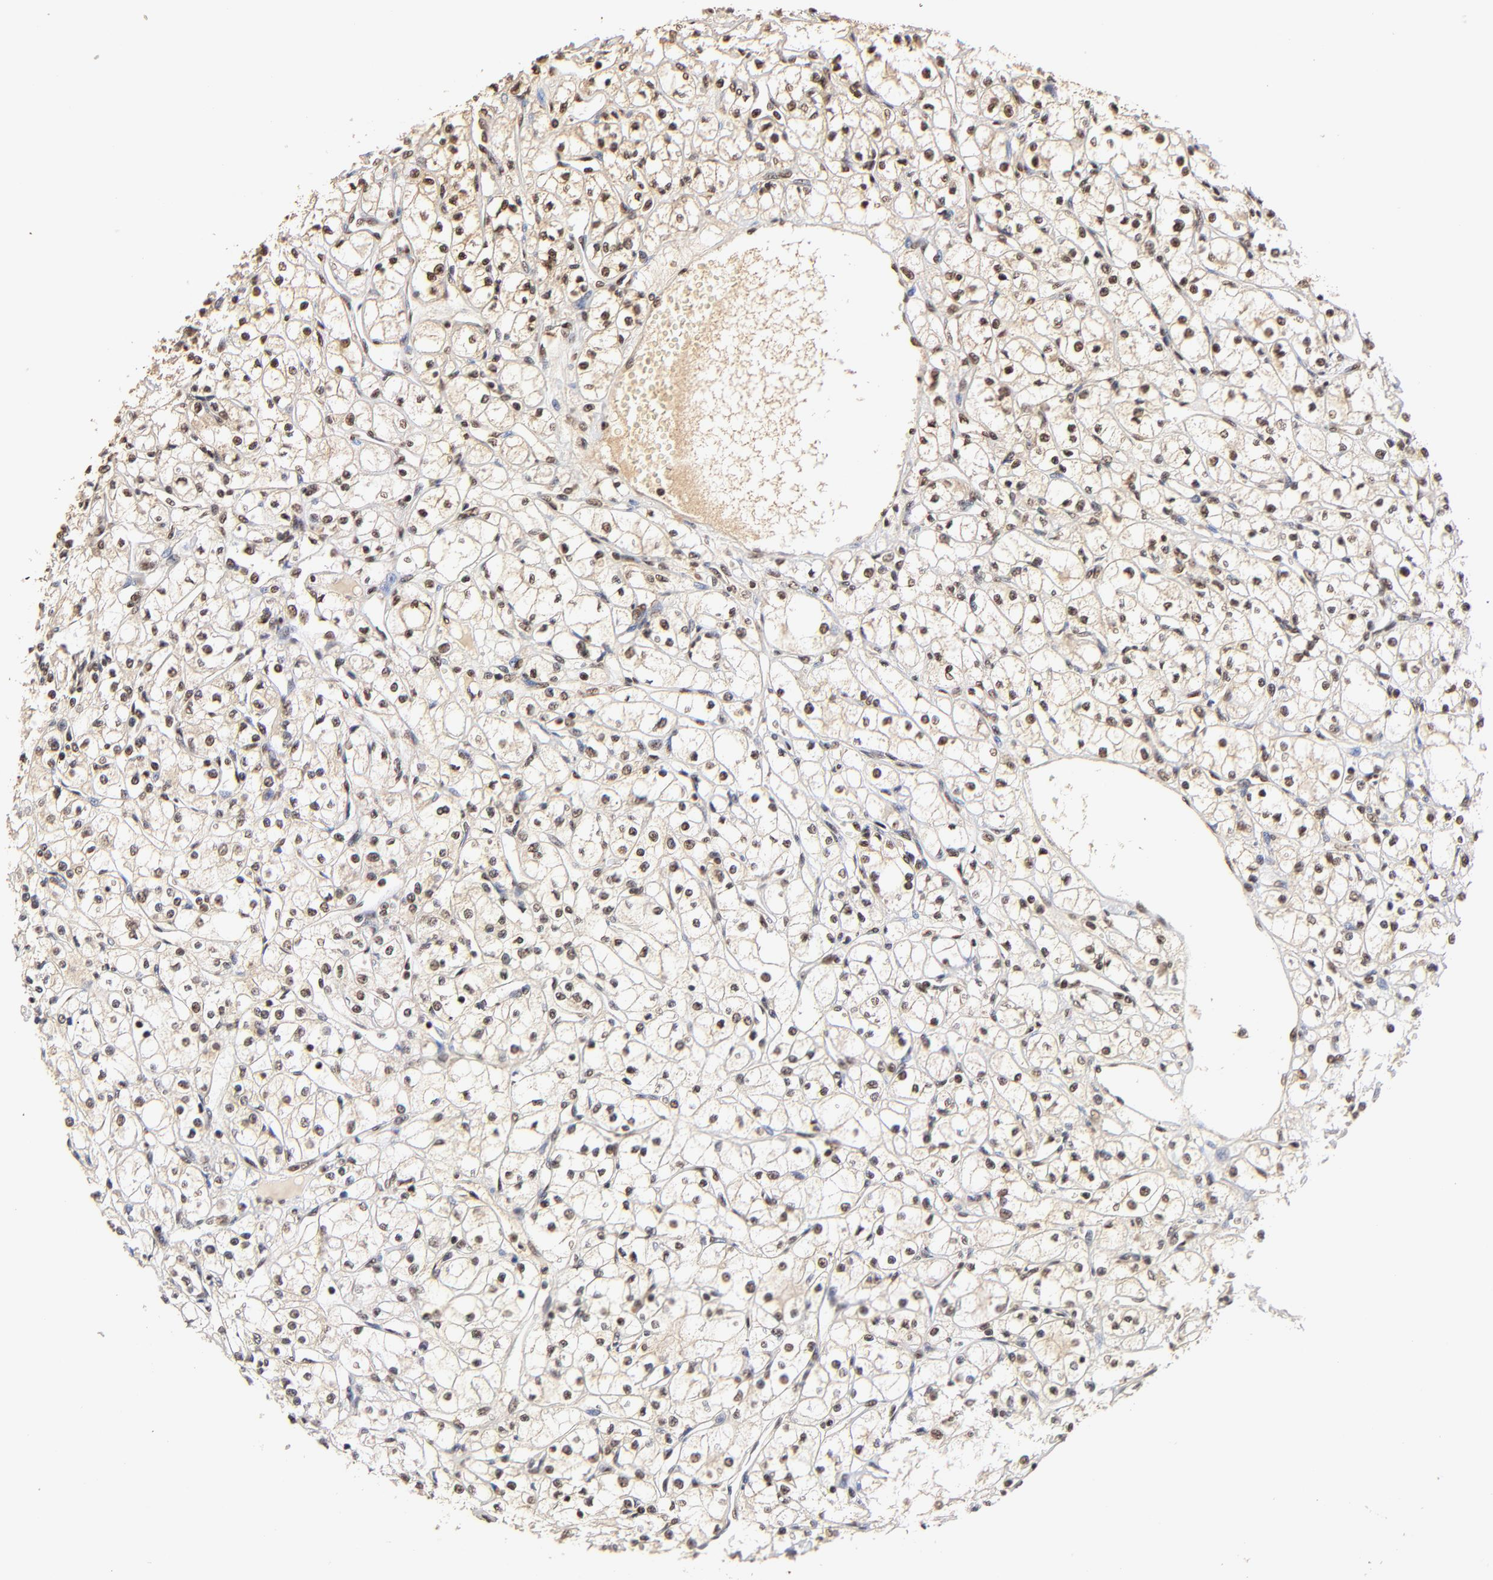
{"staining": {"intensity": "moderate", "quantity": ">75%", "location": "nuclear"}, "tissue": "renal cancer", "cell_type": "Tumor cells", "image_type": "cancer", "snomed": [{"axis": "morphology", "description": "Adenocarcinoma, NOS"}, {"axis": "topography", "description": "Kidney"}], "caption": "The micrograph exhibits staining of adenocarcinoma (renal), revealing moderate nuclear protein expression (brown color) within tumor cells.", "gene": "MED12", "patient": {"sex": "male", "age": 61}}